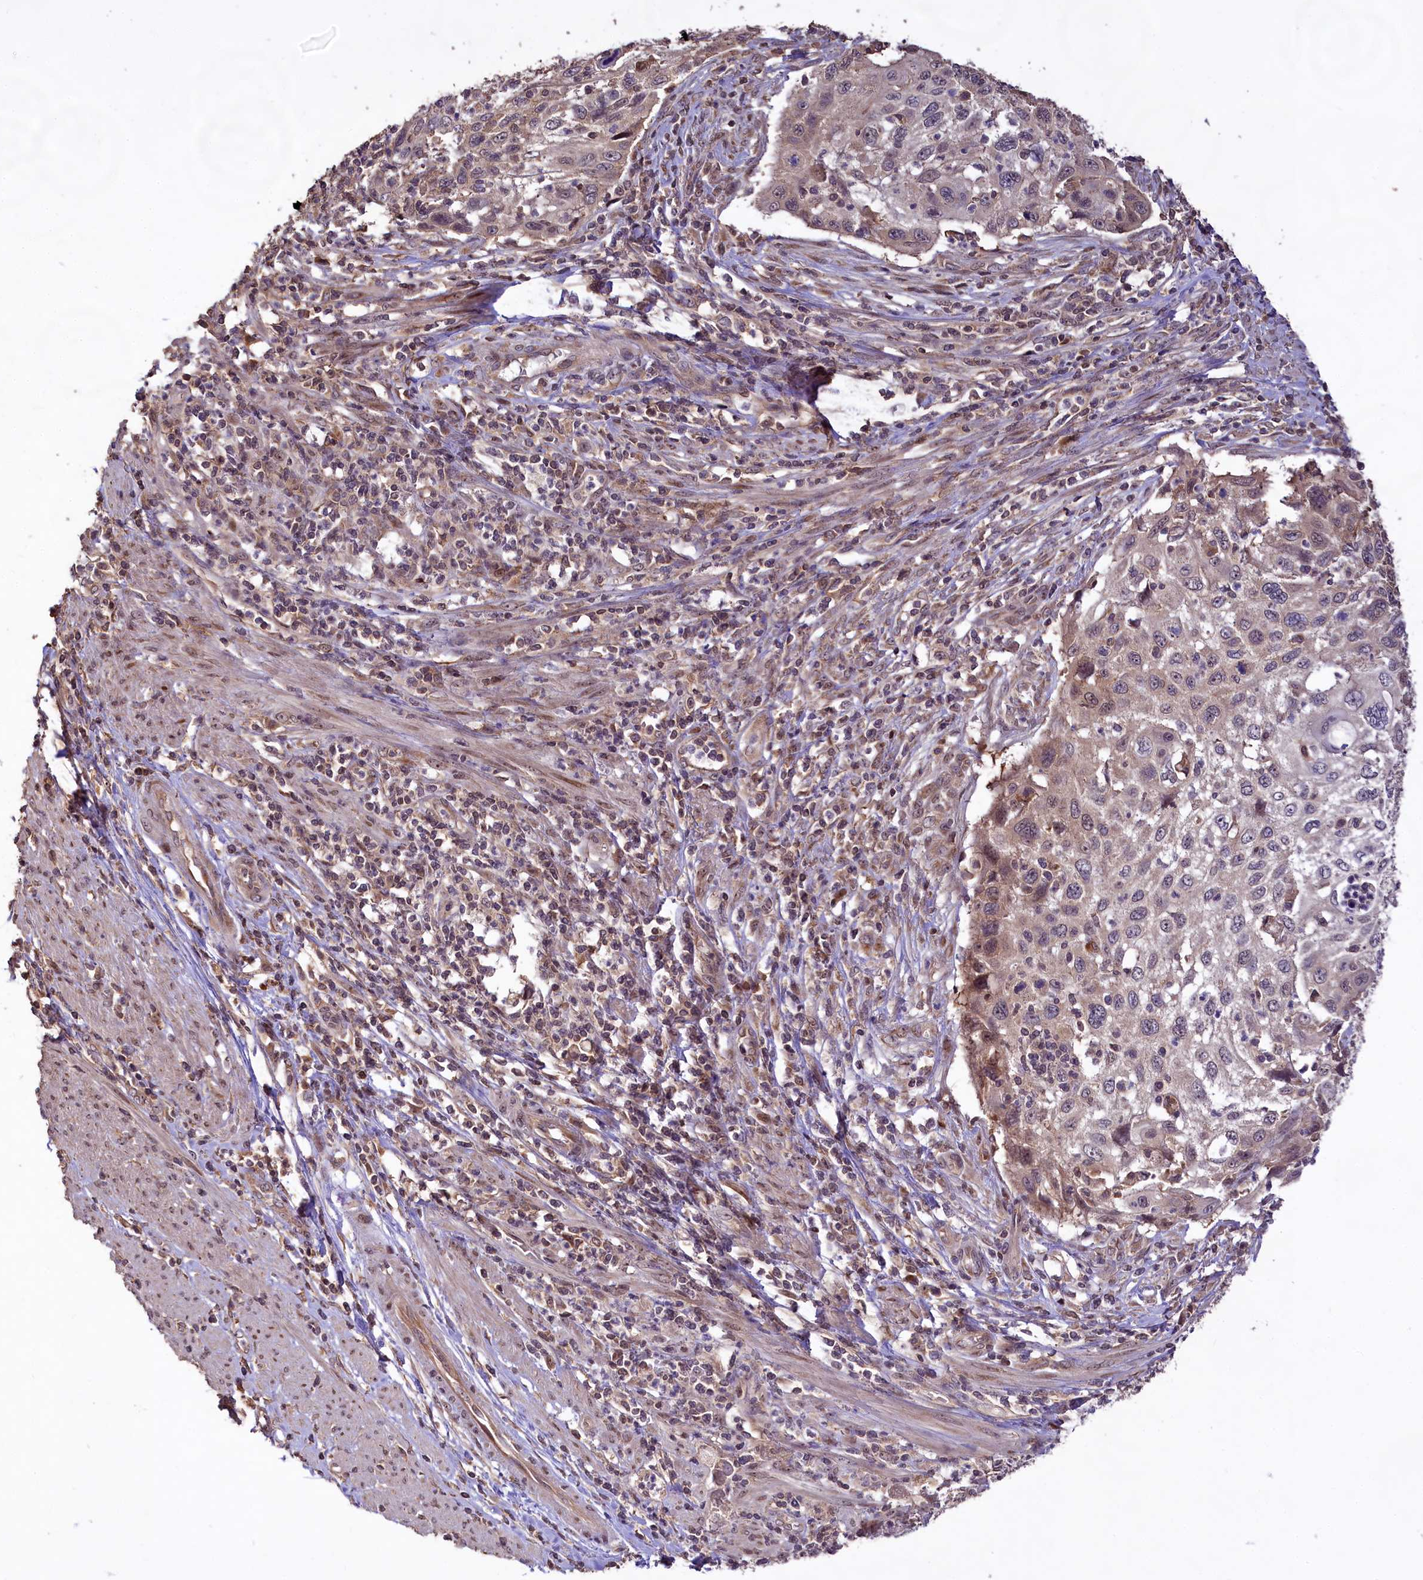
{"staining": {"intensity": "weak", "quantity": "<25%", "location": "nuclear"}, "tissue": "cervical cancer", "cell_type": "Tumor cells", "image_type": "cancer", "snomed": [{"axis": "morphology", "description": "Squamous cell carcinoma, NOS"}, {"axis": "topography", "description": "Cervix"}], "caption": "DAB immunohistochemical staining of cervical squamous cell carcinoma demonstrates no significant positivity in tumor cells. The staining is performed using DAB brown chromogen with nuclei counter-stained in using hematoxylin.", "gene": "RRP8", "patient": {"sex": "female", "age": 70}}